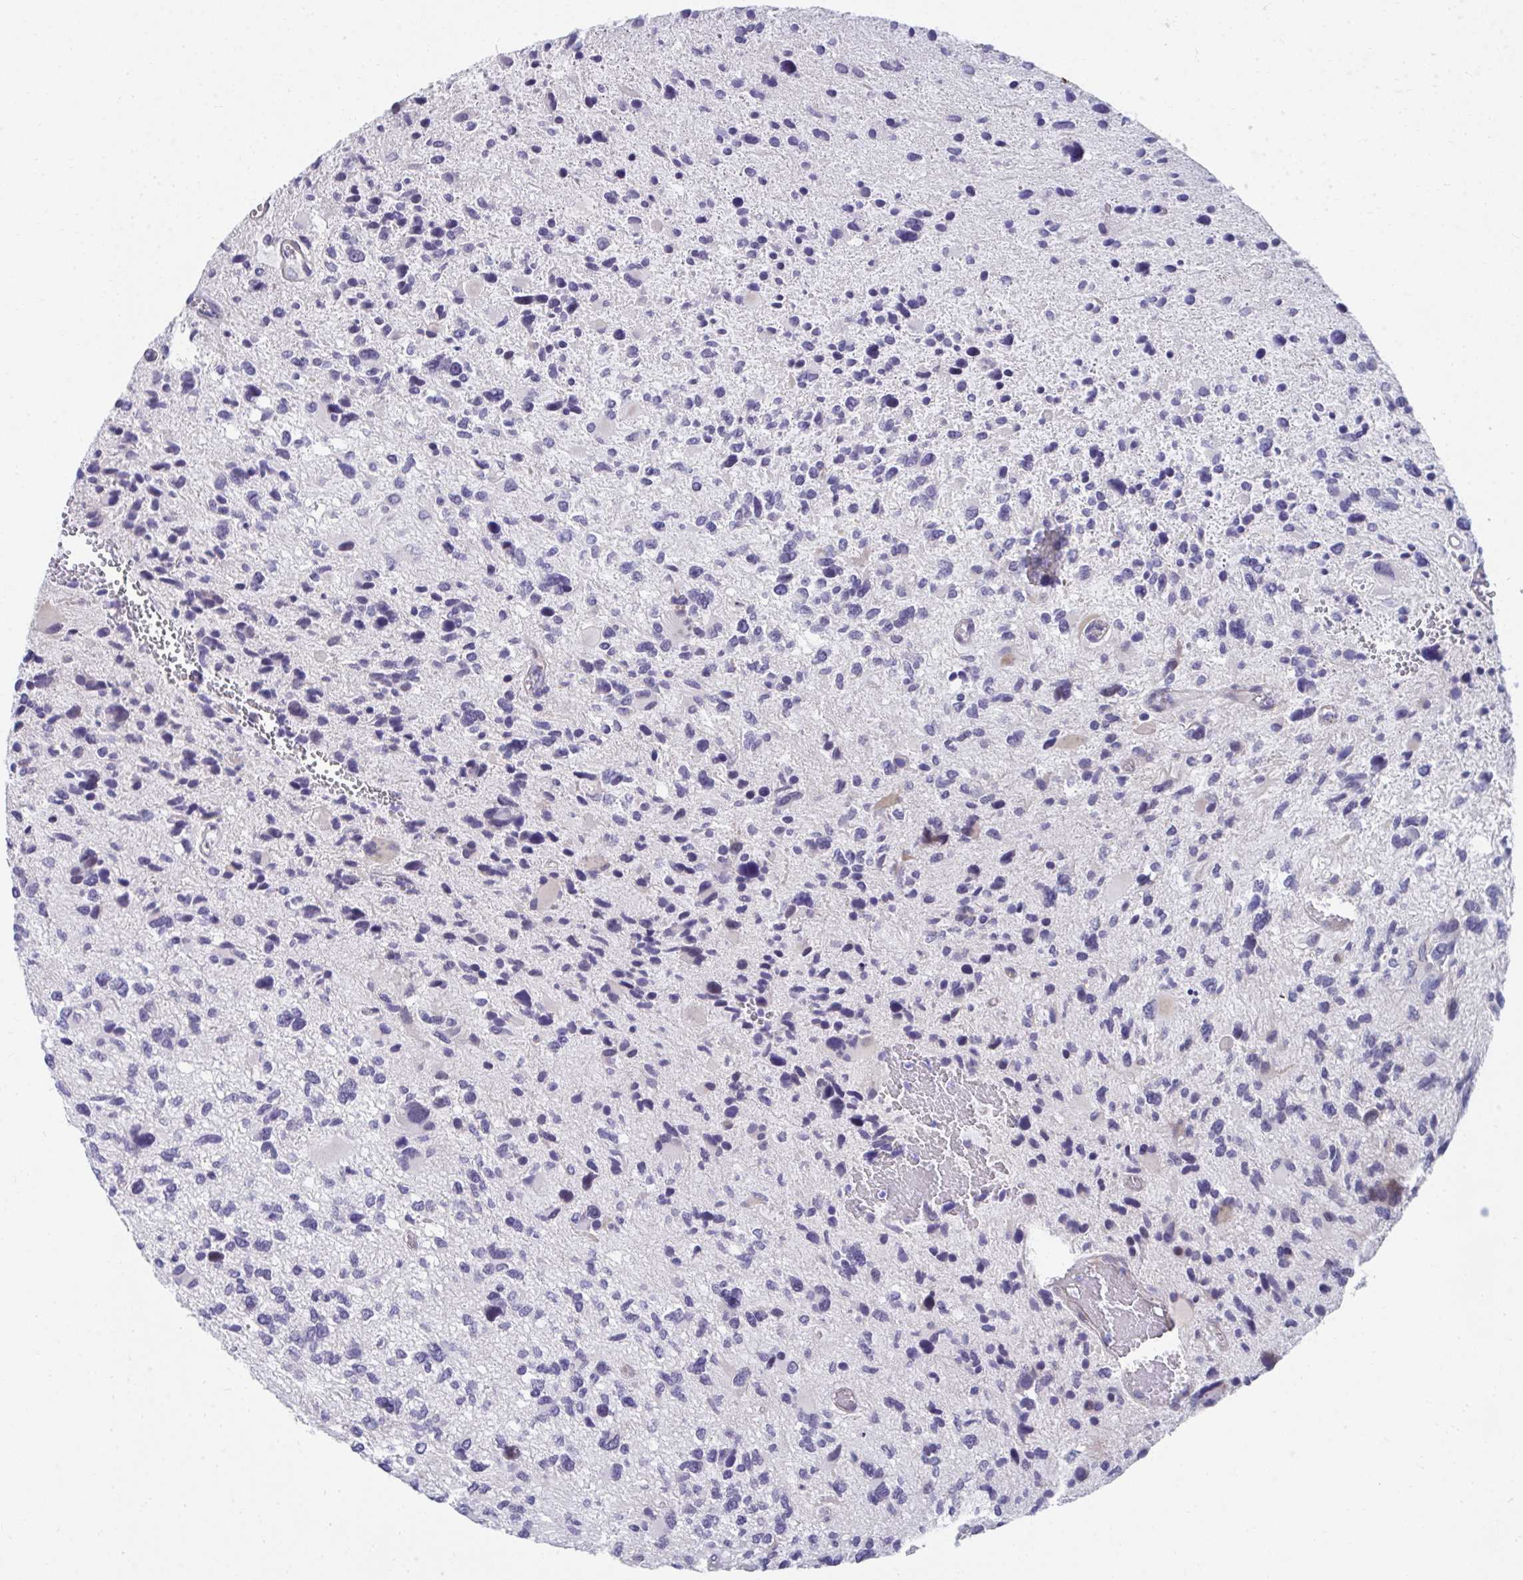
{"staining": {"intensity": "negative", "quantity": "none", "location": "none"}, "tissue": "glioma", "cell_type": "Tumor cells", "image_type": "cancer", "snomed": [{"axis": "morphology", "description": "Glioma, malignant, High grade"}, {"axis": "topography", "description": "Brain"}], "caption": "The IHC histopathology image has no significant positivity in tumor cells of glioma tissue.", "gene": "SLAMF7", "patient": {"sex": "female", "age": 11}}